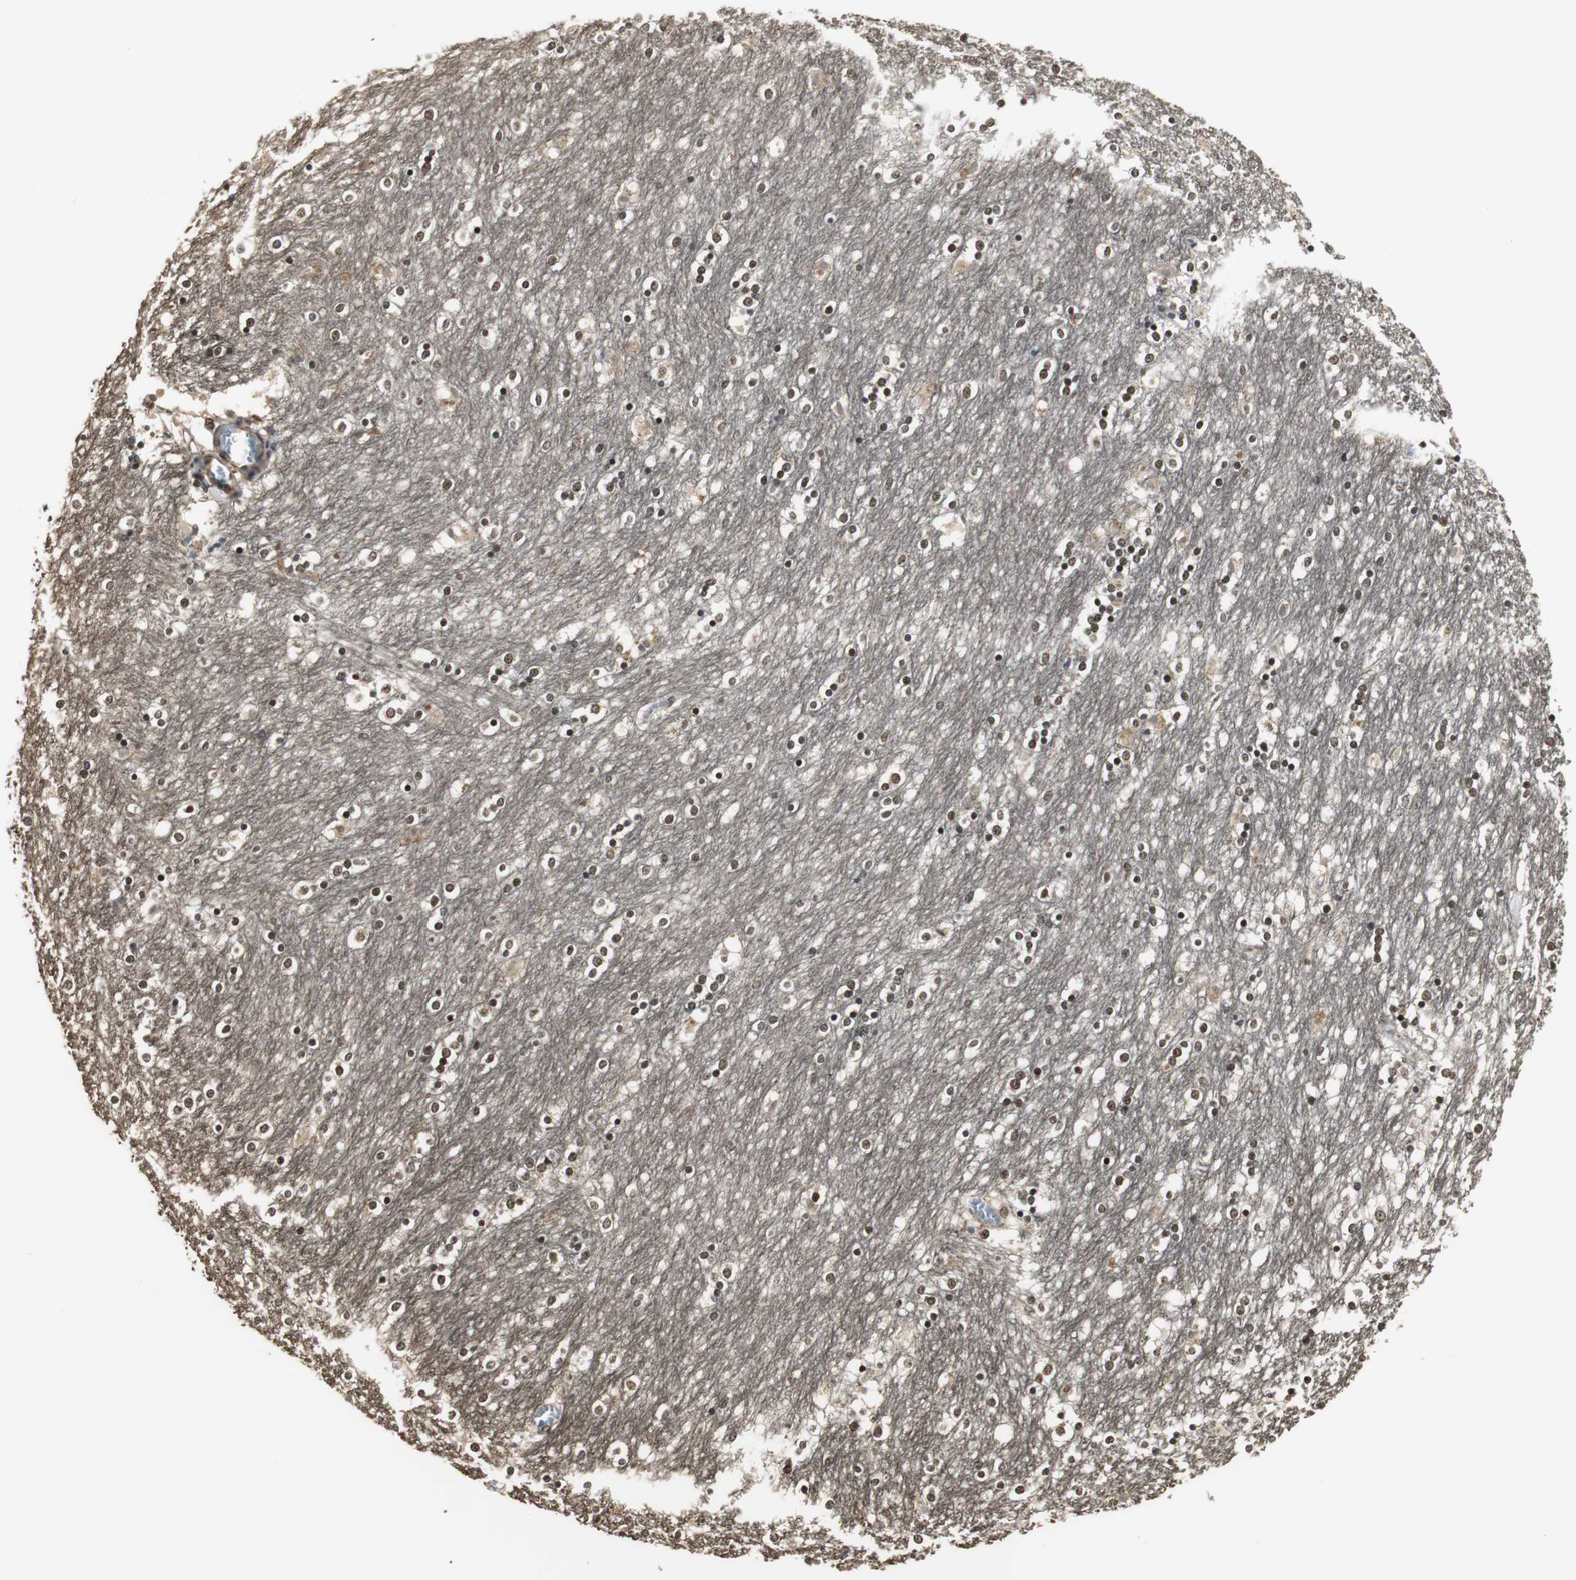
{"staining": {"intensity": "moderate", "quantity": ">75%", "location": "nuclear"}, "tissue": "caudate", "cell_type": "Glial cells", "image_type": "normal", "snomed": [{"axis": "morphology", "description": "Normal tissue, NOS"}, {"axis": "topography", "description": "Lateral ventricle wall"}], "caption": "Immunohistochemistry (IHC) of unremarkable caudate displays medium levels of moderate nuclear expression in approximately >75% of glial cells. (brown staining indicates protein expression, while blue staining denotes nuclei).", "gene": "MPG", "patient": {"sex": "female", "age": 54}}